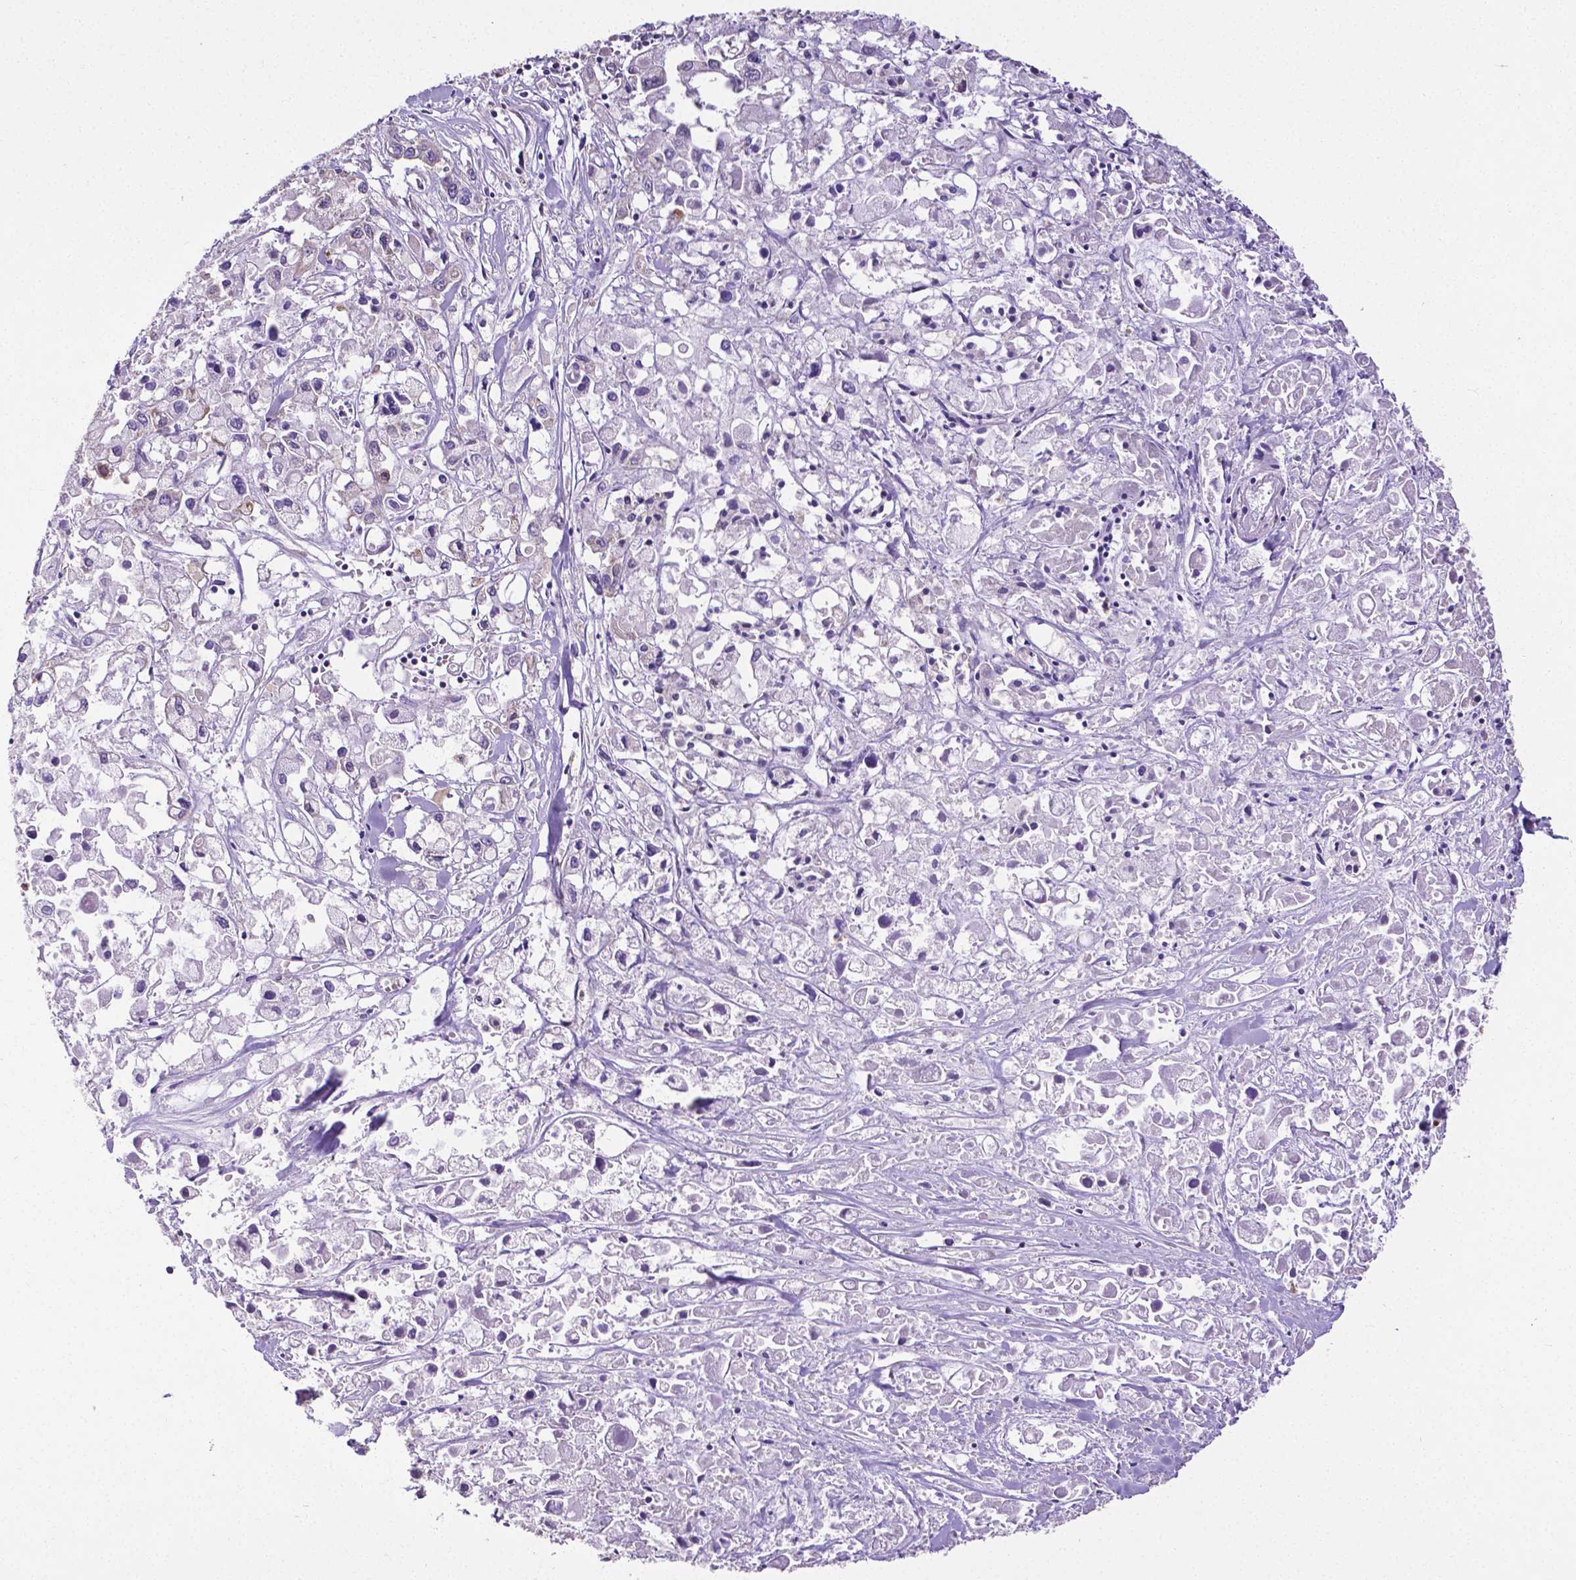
{"staining": {"intensity": "negative", "quantity": "none", "location": "none"}, "tissue": "pancreatic cancer", "cell_type": "Tumor cells", "image_type": "cancer", "snomed": [{"axis": "morphology", "description": "Adenocarcinoma, NOS"}, {"axis": "topography", "description": "Pancreas"}], "caption": "IHC of human adenocarcinoma (pancreatic) exhibits no staining in tumor cells.", "gene": "MTDH", "patient": {"sex": "male", "age": 71}}